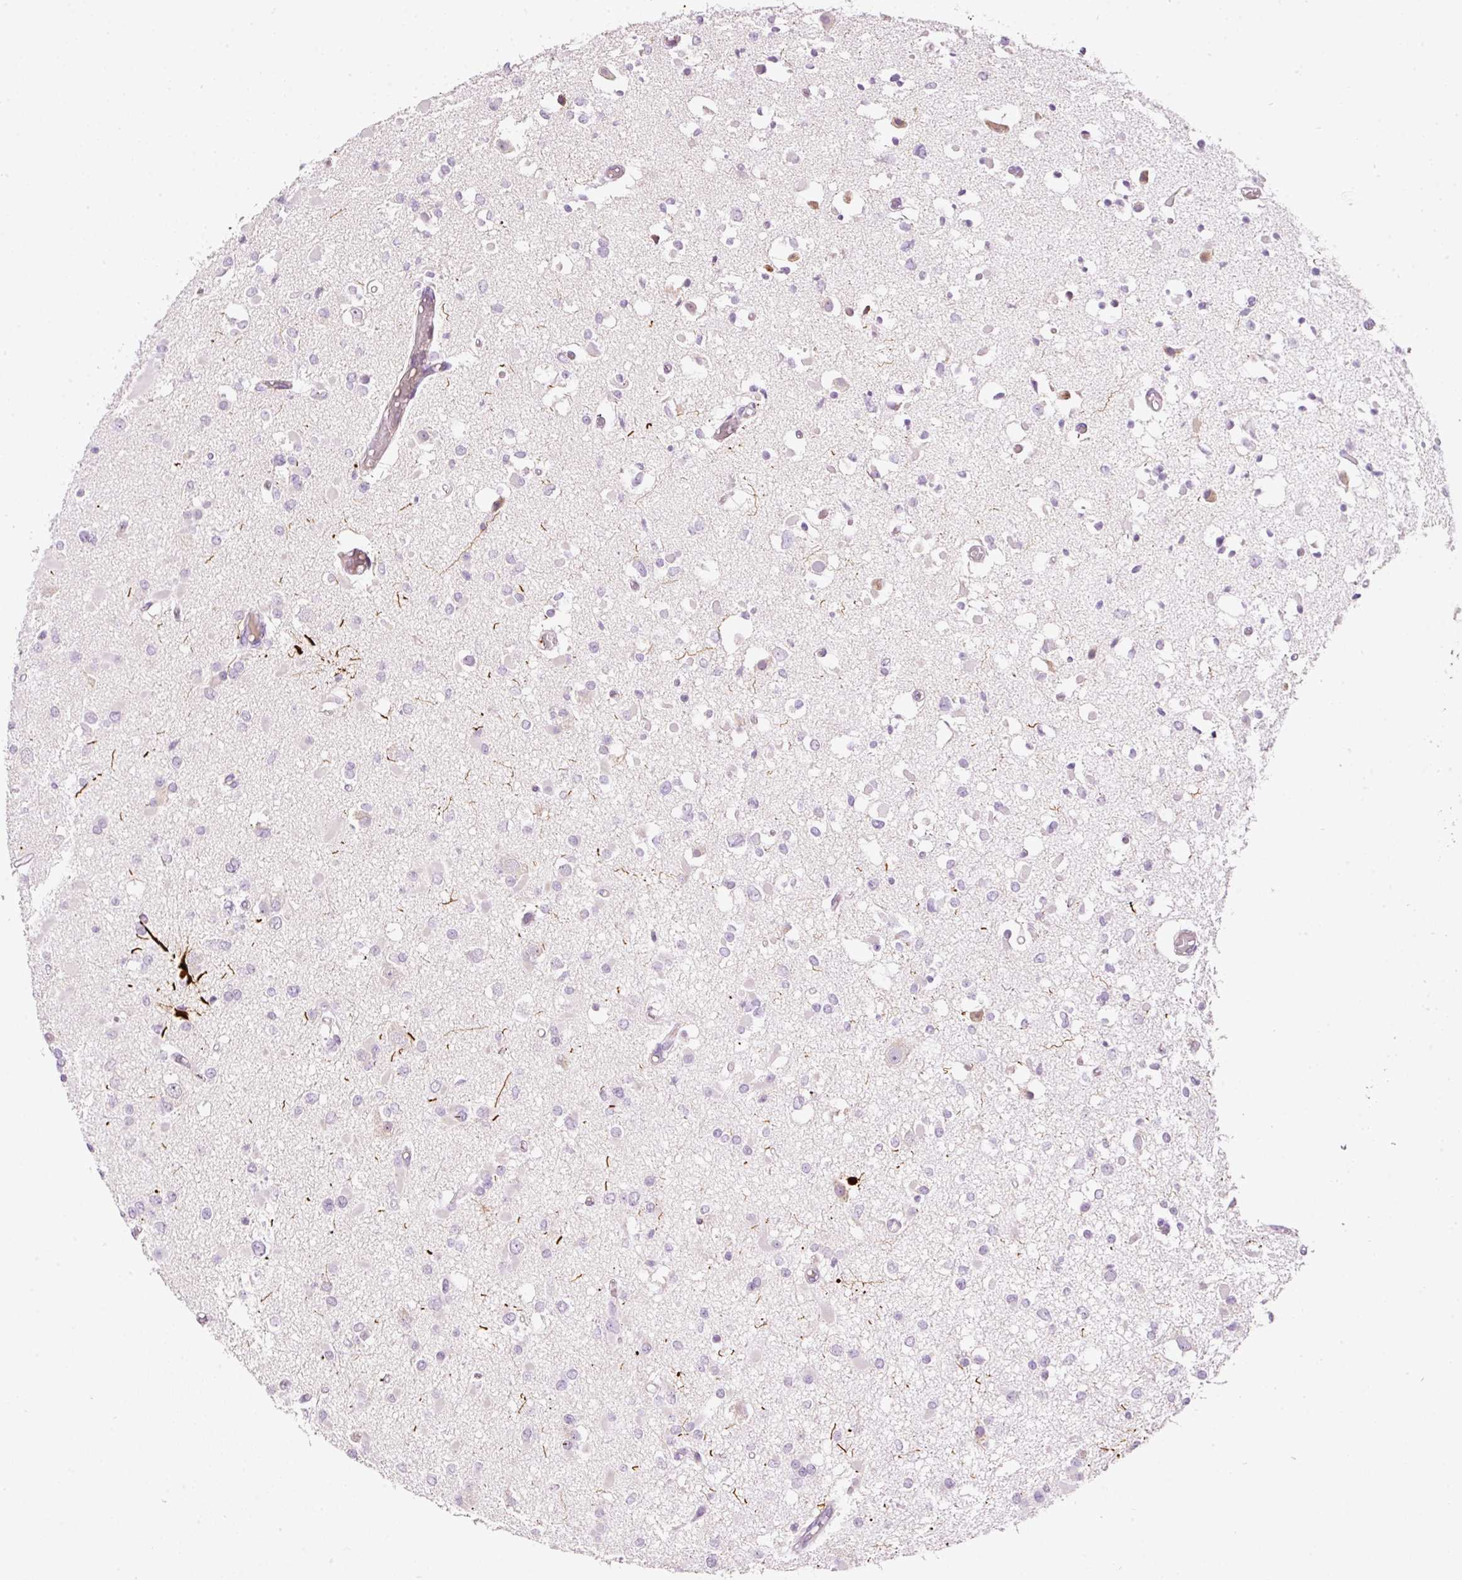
{"staining": {"intensity": "negative", "quantity": "none", "location": "none"}, "tissue": "glioma", "cell_type": "Tumor cells", "image_type": "cancer", "snomed": [{"axis": "morphology", "description": "Glioma, malignant, Low grade"}, {"axis": "topography", "description": "Brain"}], "caption": "High magnification brightfield microscopy of malignant glioma (low-grade) stained with DAB (brown) and counterstained with hematoxylin (blue): tumor cells show no significant staining.", "gene": "RSPO2", "patient": {"sex": "female", "age": 22}}